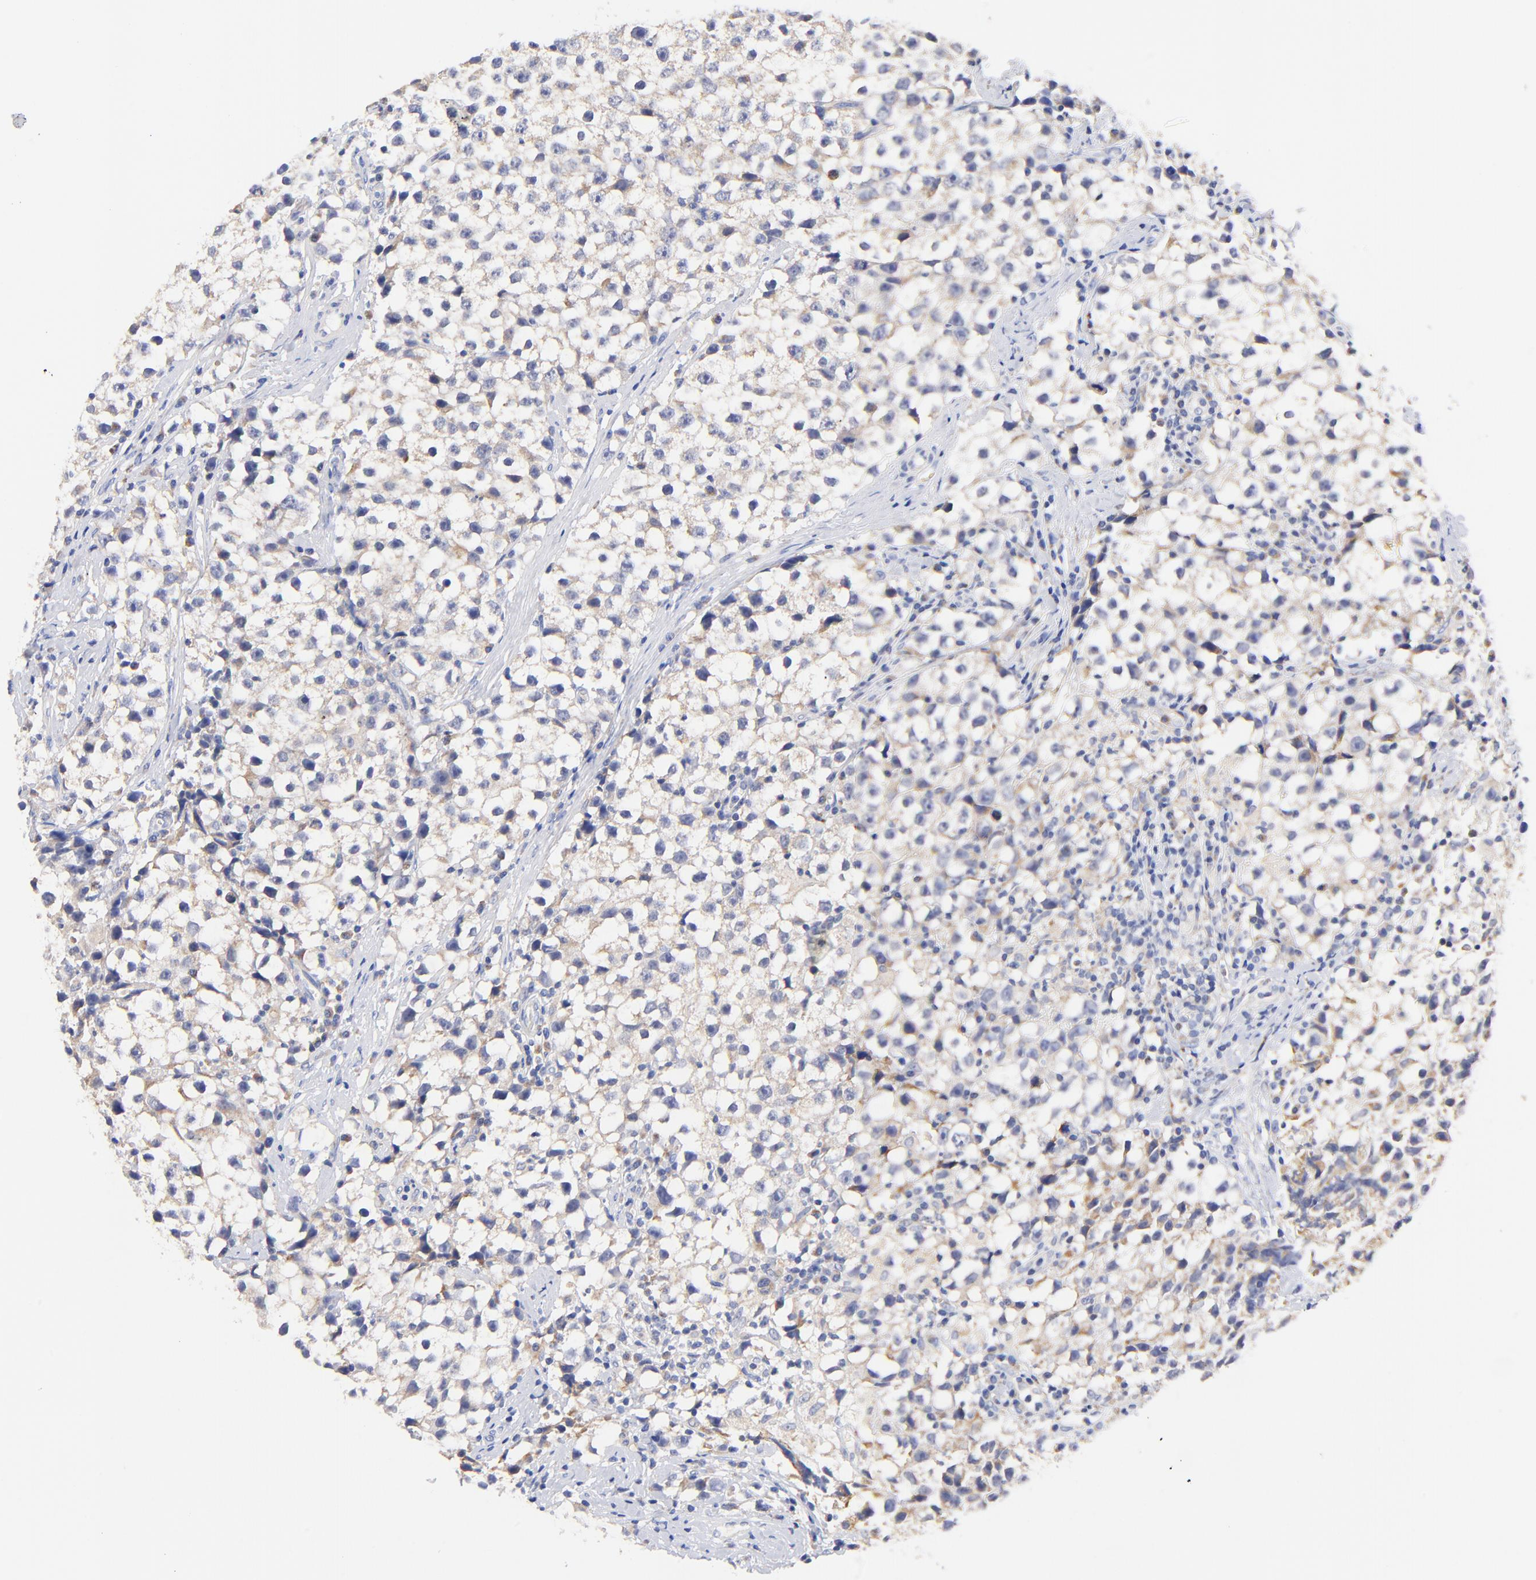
{"staining": {"intensity": "weak", "quantity": "25%-75%", "location": "cytoplasmic/membranous"}, "tissue": "testis cancer", "cell_type": "Tumor cells", "image_type": "cancer", "snomed": [{"axis": "morphology", "description": "Seminoma, NOS"}, {"axis": "topography", "description": "Testis"}], "caption": "A photomicrograph of seminoma (testis) stained for a protein exhibits weak cytoplasmic/membranous brown staining in tumor cells.", "gene": "ATP5F1D", "patient": {"sex": "male", "age": 35}}